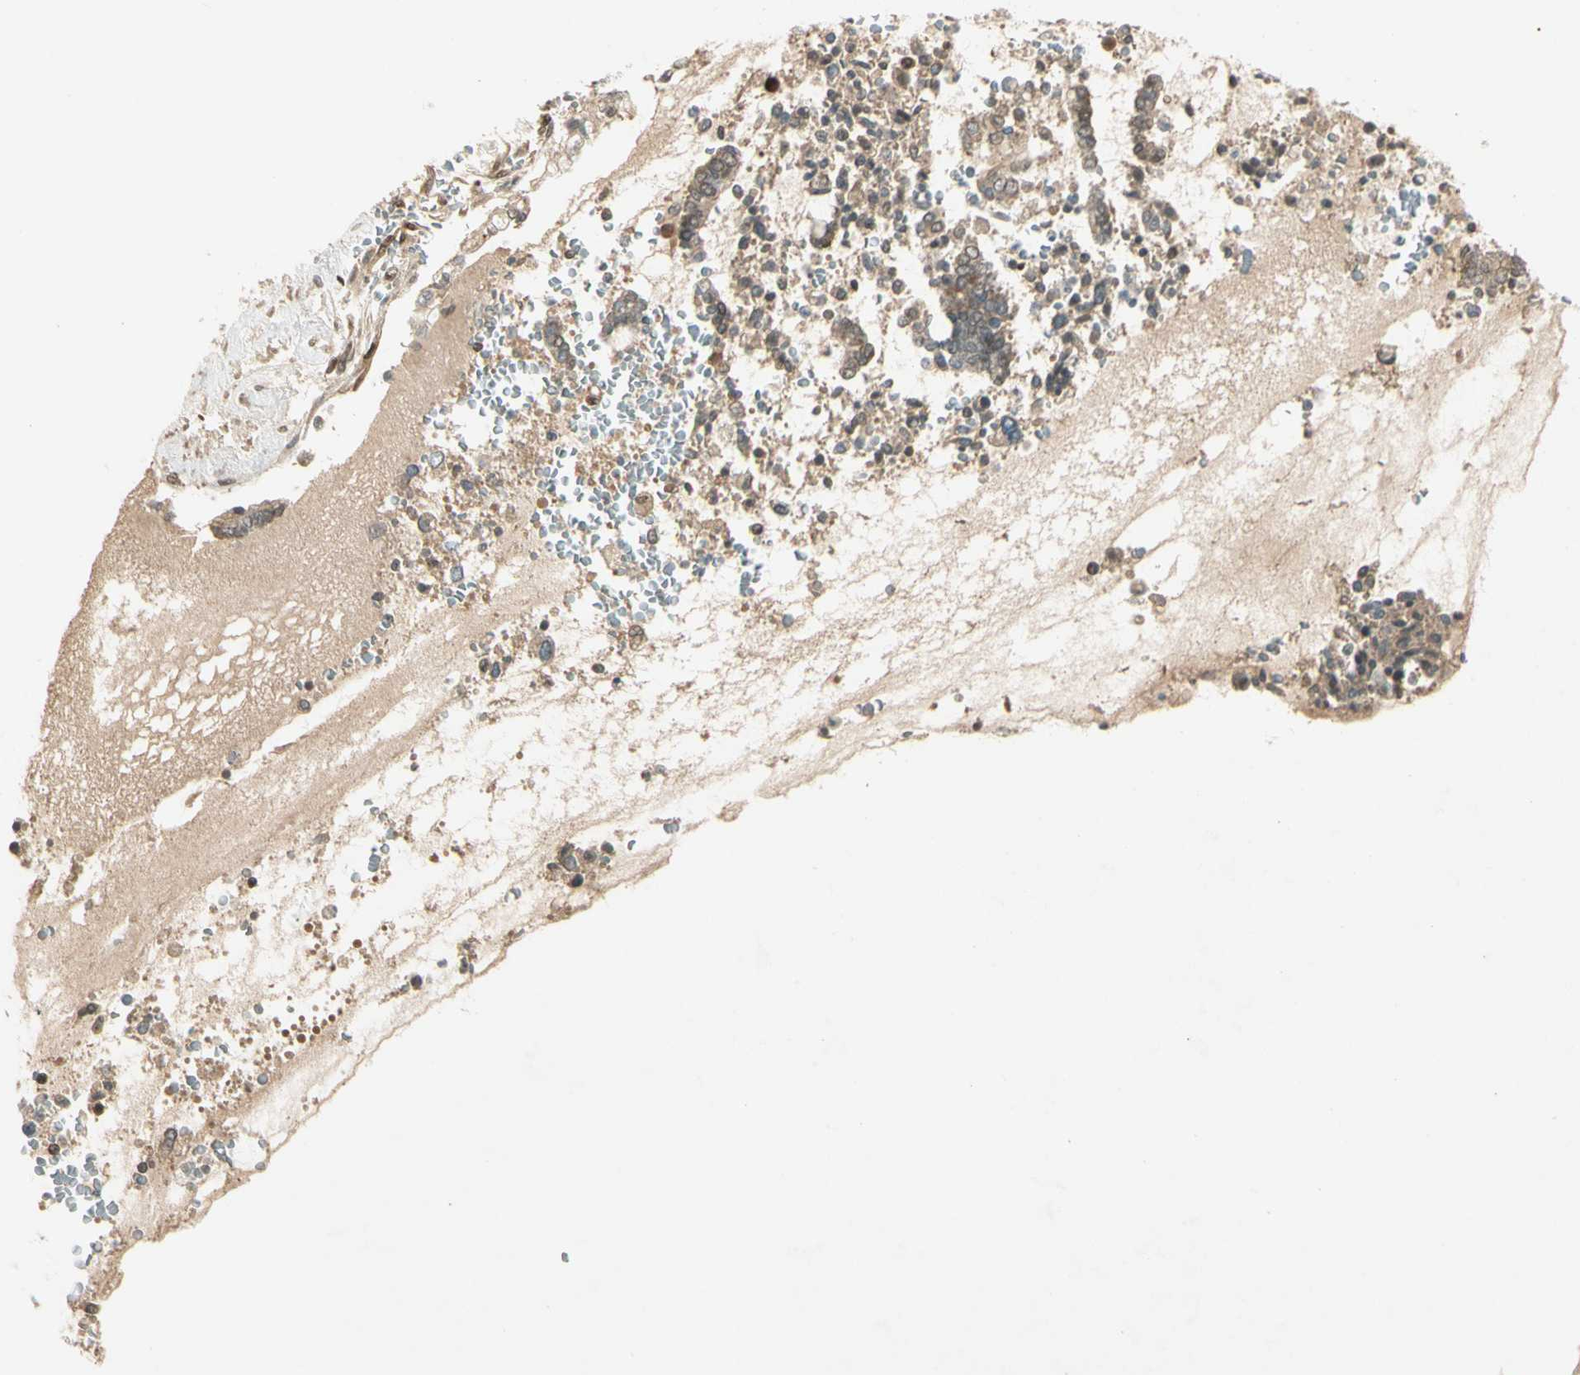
{"staining": {"intensity": "moderate", "quantity": ">75%", "location": "cytoplasmic/membranous"}, "tissue": "cervical cancer", "cell_type": "Tumor cells", "image_type": "cancer", "snomed": [{"axis": "morphology", "description": "Adenocarcinoma, NOS"}, {"axis": "topography", "description": "Cervix"}], "caption": "Immunohistochemical staining of cervical cancer displays medium levels of moderate cytoplasmic/membranous staining in approximately >75% of tumor cells. Using DAB (brown) and hematoxylin (blue) stains, captured at high magnification using brightfield microscopy.", "gene": "GTF3A", "patient": {"sex": "female", "age": 44}}